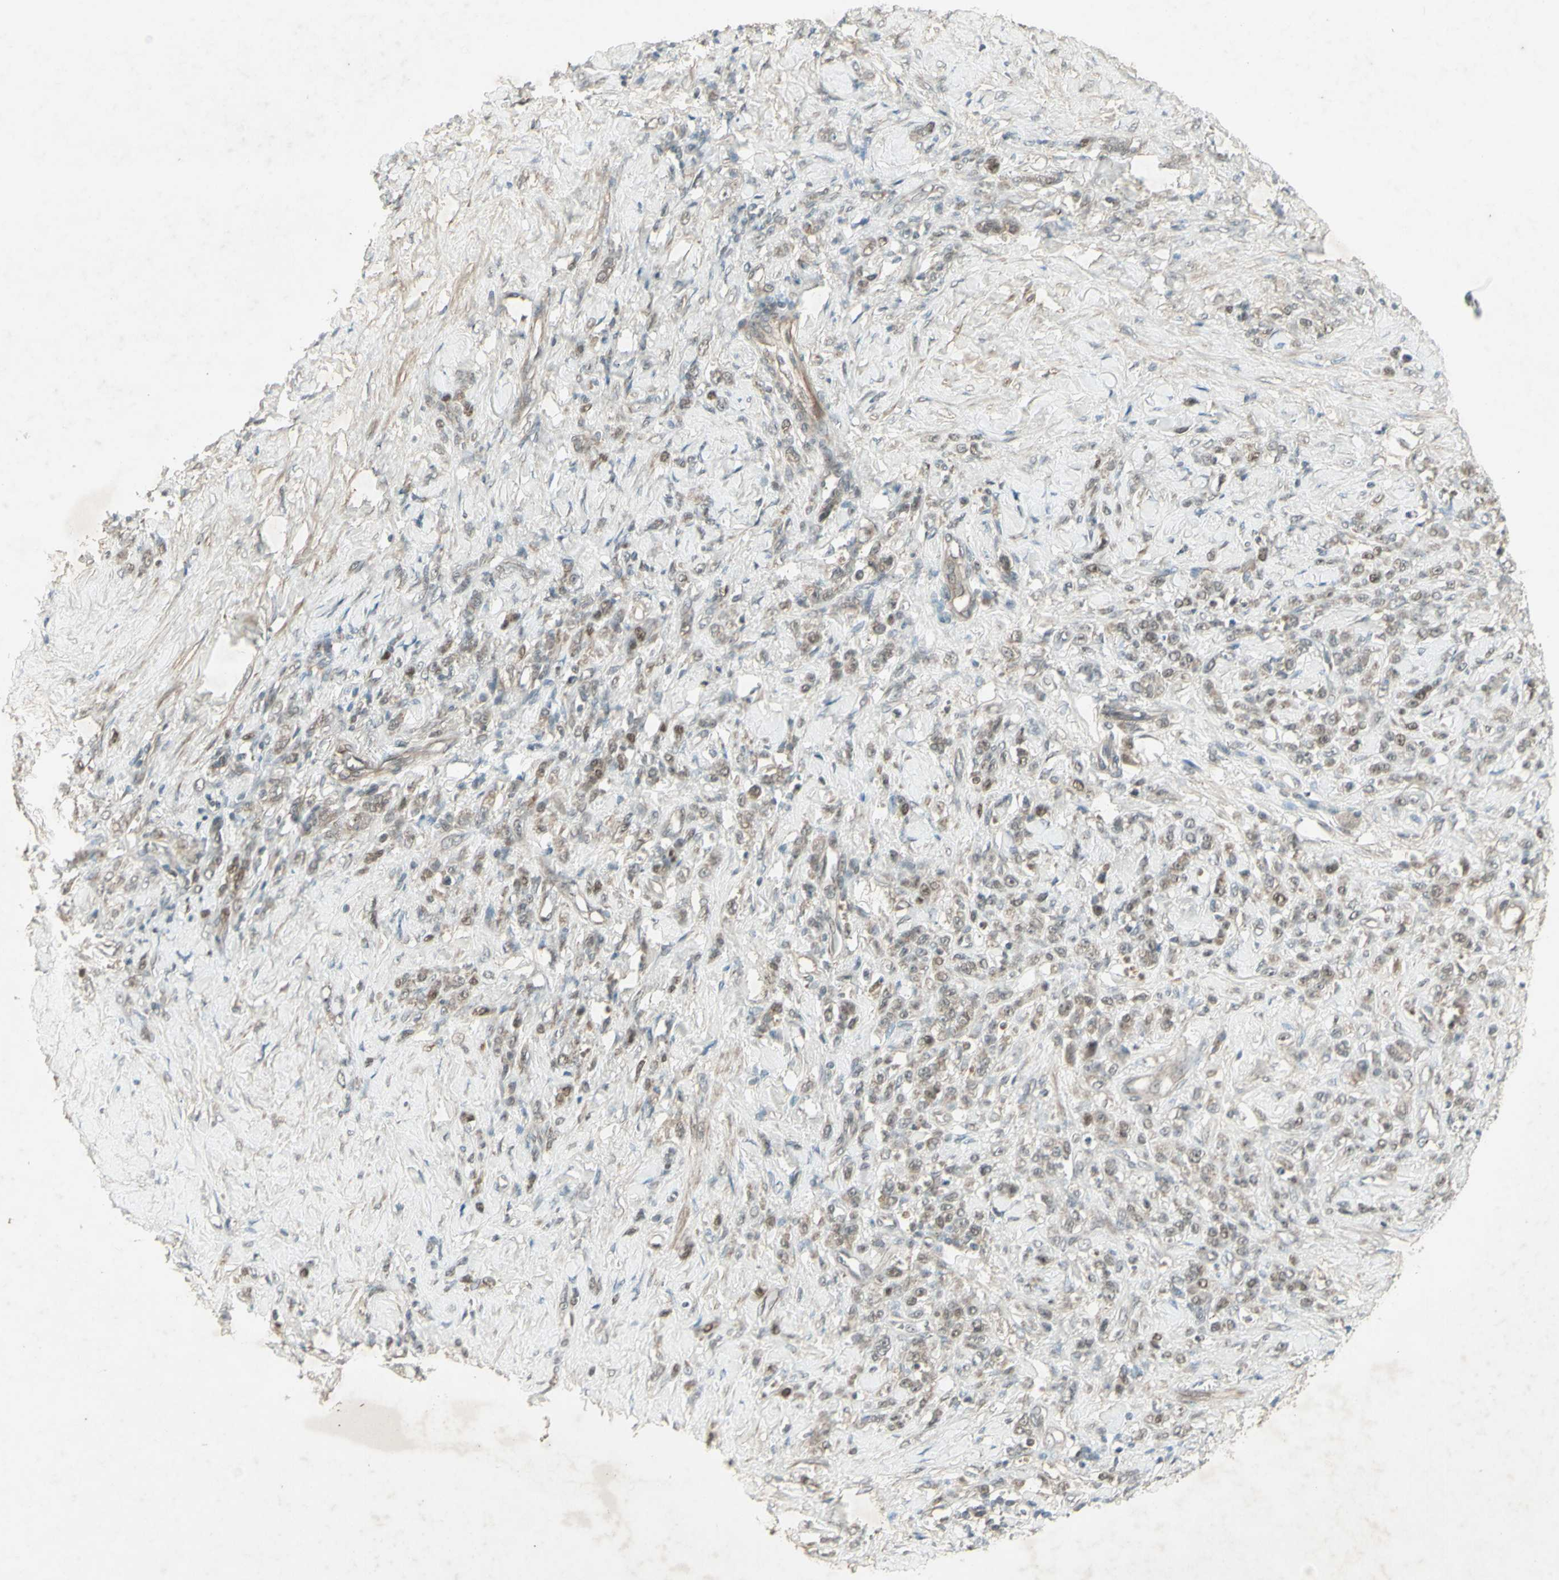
{"staining": {"intensity": "weak", "quantity": "25%-75%", "location": "nuclear"}, "tissue": "stomach cancer", "cell_type": "Tumor cells", "image_type": "cancer", "snomed": [{"axis": "morphology", "description": "Adenocarcinoma, NOS"}, {"axis": "topography", "description": "Stomach"}], "caption": "Immunohistochemistry photomicrograph of neoplastic tissue: stomach adenocarcinoma stained using IHC reveals low levels of weak protein expression localized specifically in the nuclear of tumor cells, appearing as a nuclear brown color.", "gene": "MSH6", "patient": {"sex": "male", "age": 82}}